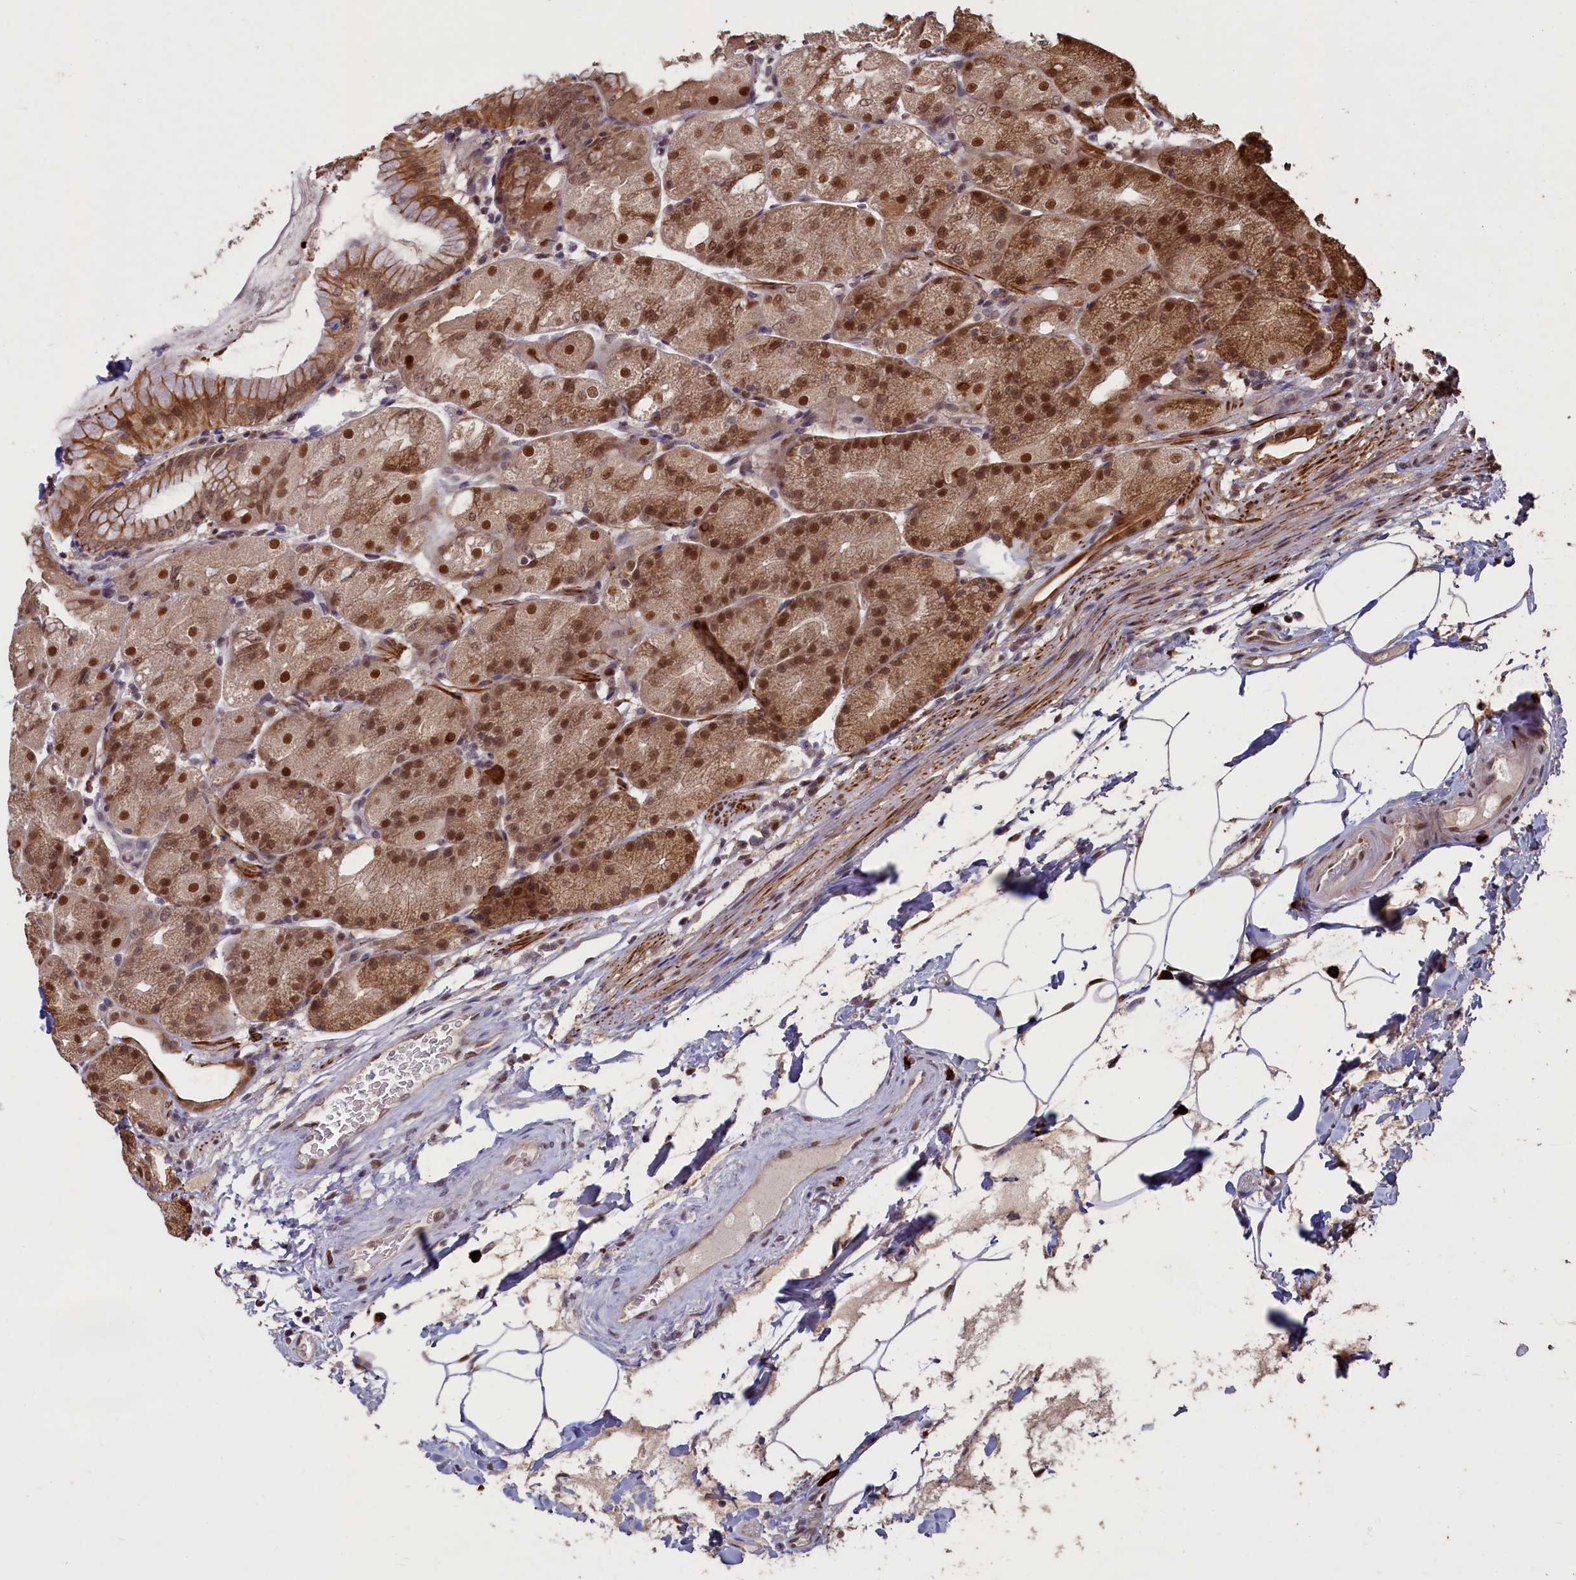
{"staining": {"intensity": "strong", "quantity": ">75%", "location": "cytoplasmic/membranous,nuclear"}, "tissue": "stomach", "cell_type": "Glandular cells", "image_type": "normal", "snomed": [{"axis": "morphology", "description": "Normal tissue, NOS"}, {"axis": "topography", "description": "Stomach, upper"}, {"axis": "topography", "description": "Stomach, lower"}], "caption": "Strong cytoplasmic/membranous,nuclear staining is appreciated in approximately >75% of glandular cells in normal stomach.", "gene": "NAE1", "patient": {"sex": "male", "age": 62}}